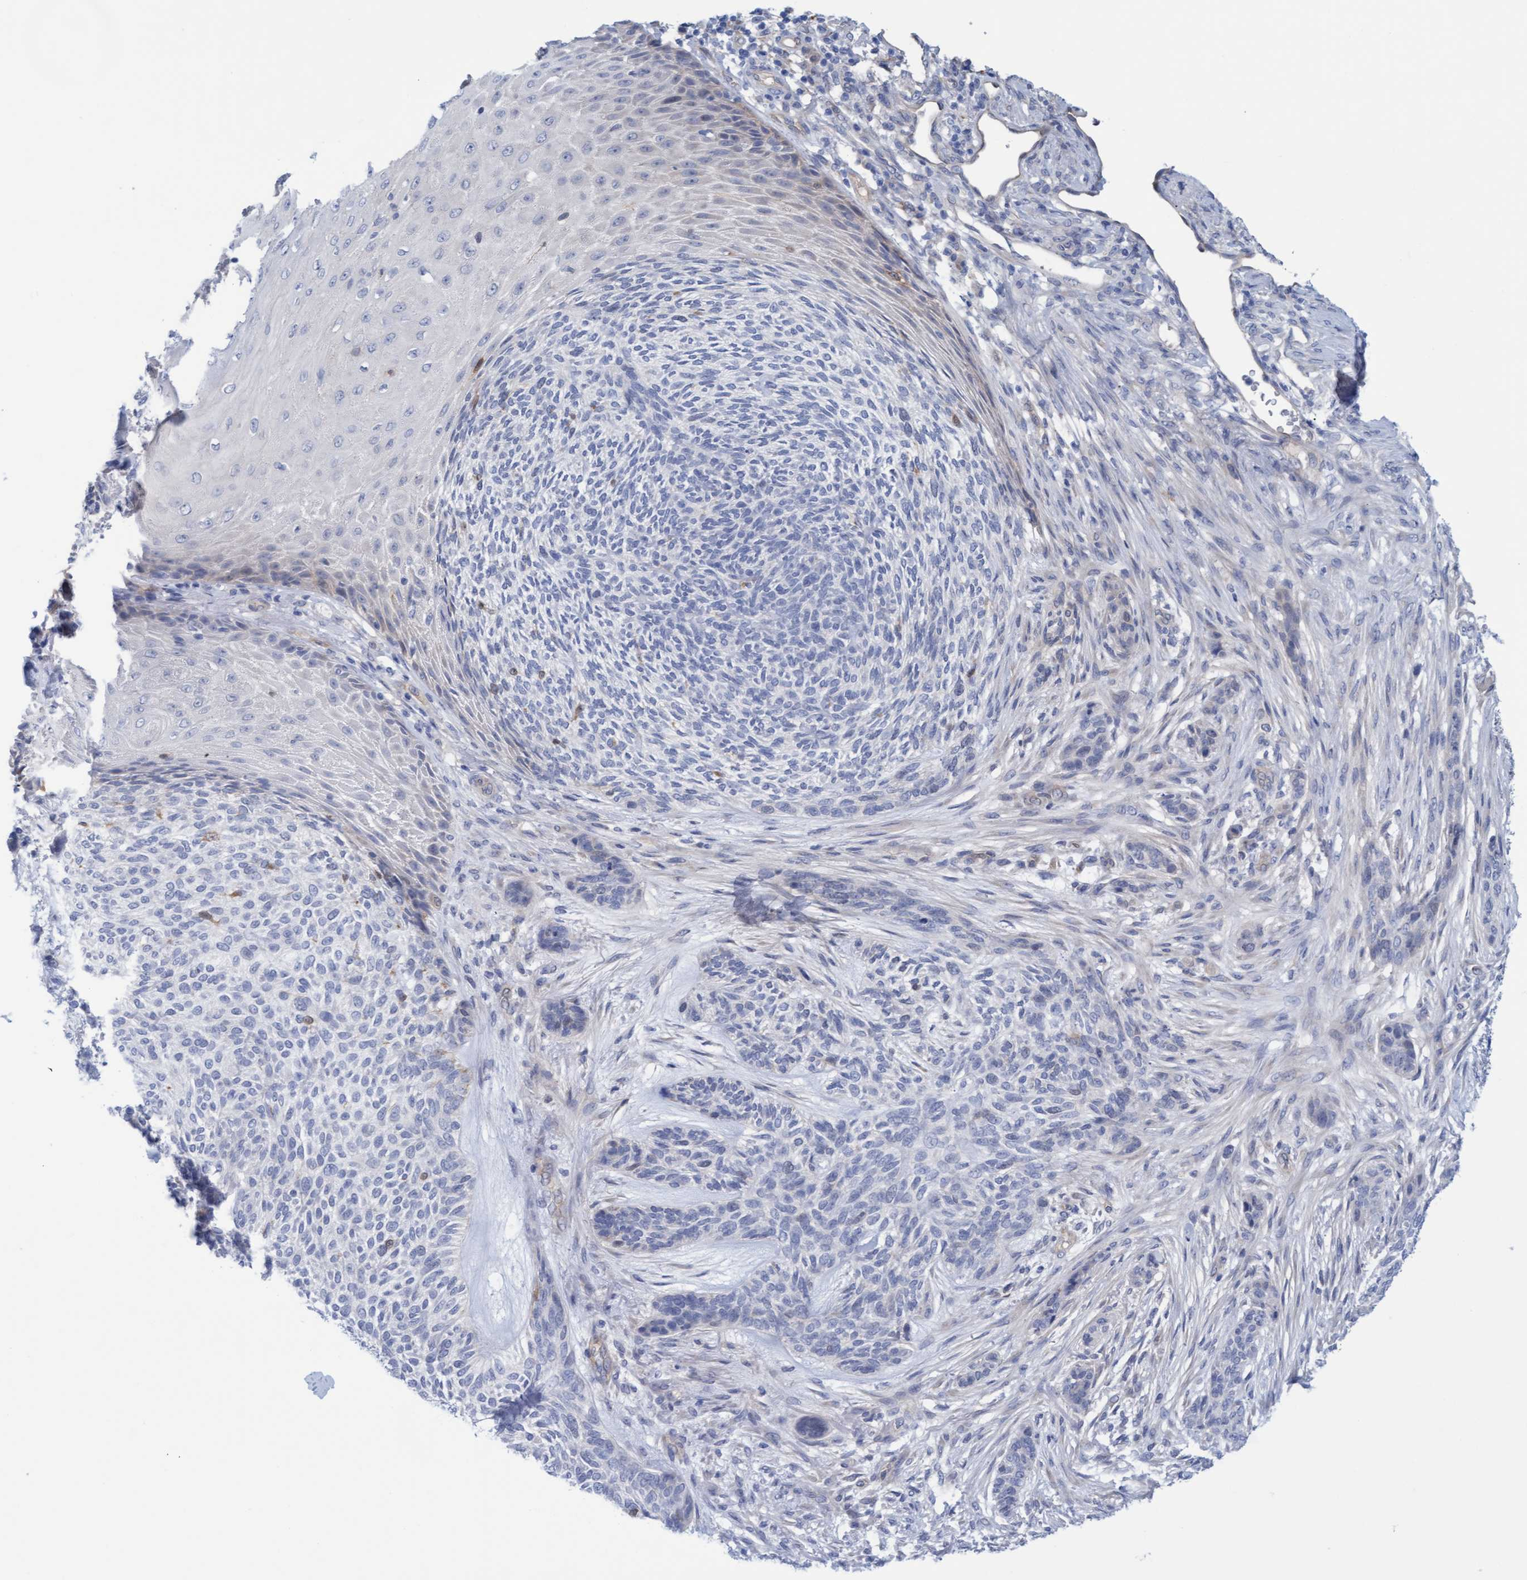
{"staining": {"intensity": "negative", "quantity": "none", "location": "none"}, "tissue": "skin cancer", "cell_type": "Tumor cells", "image_type": "cancer", "snomed": [{"axis": "morphology", "description": "Basal cell carcinoma"}, {"axis": "topography", "description": "Skin"}], "caption": "Immunohistochemical staining of skin cancer (basal cell carcinoma) shows no significant expression in tumor cells. (Stains: DAB (3,3'-diaminobenzidine) immunohistochemistry (IHC) with hematoxylin counter stain, Microscopy: brightfield microscopy at high magnification).", "gene": "STXBP1", "patient": {"sex": "male", "age": 55}}